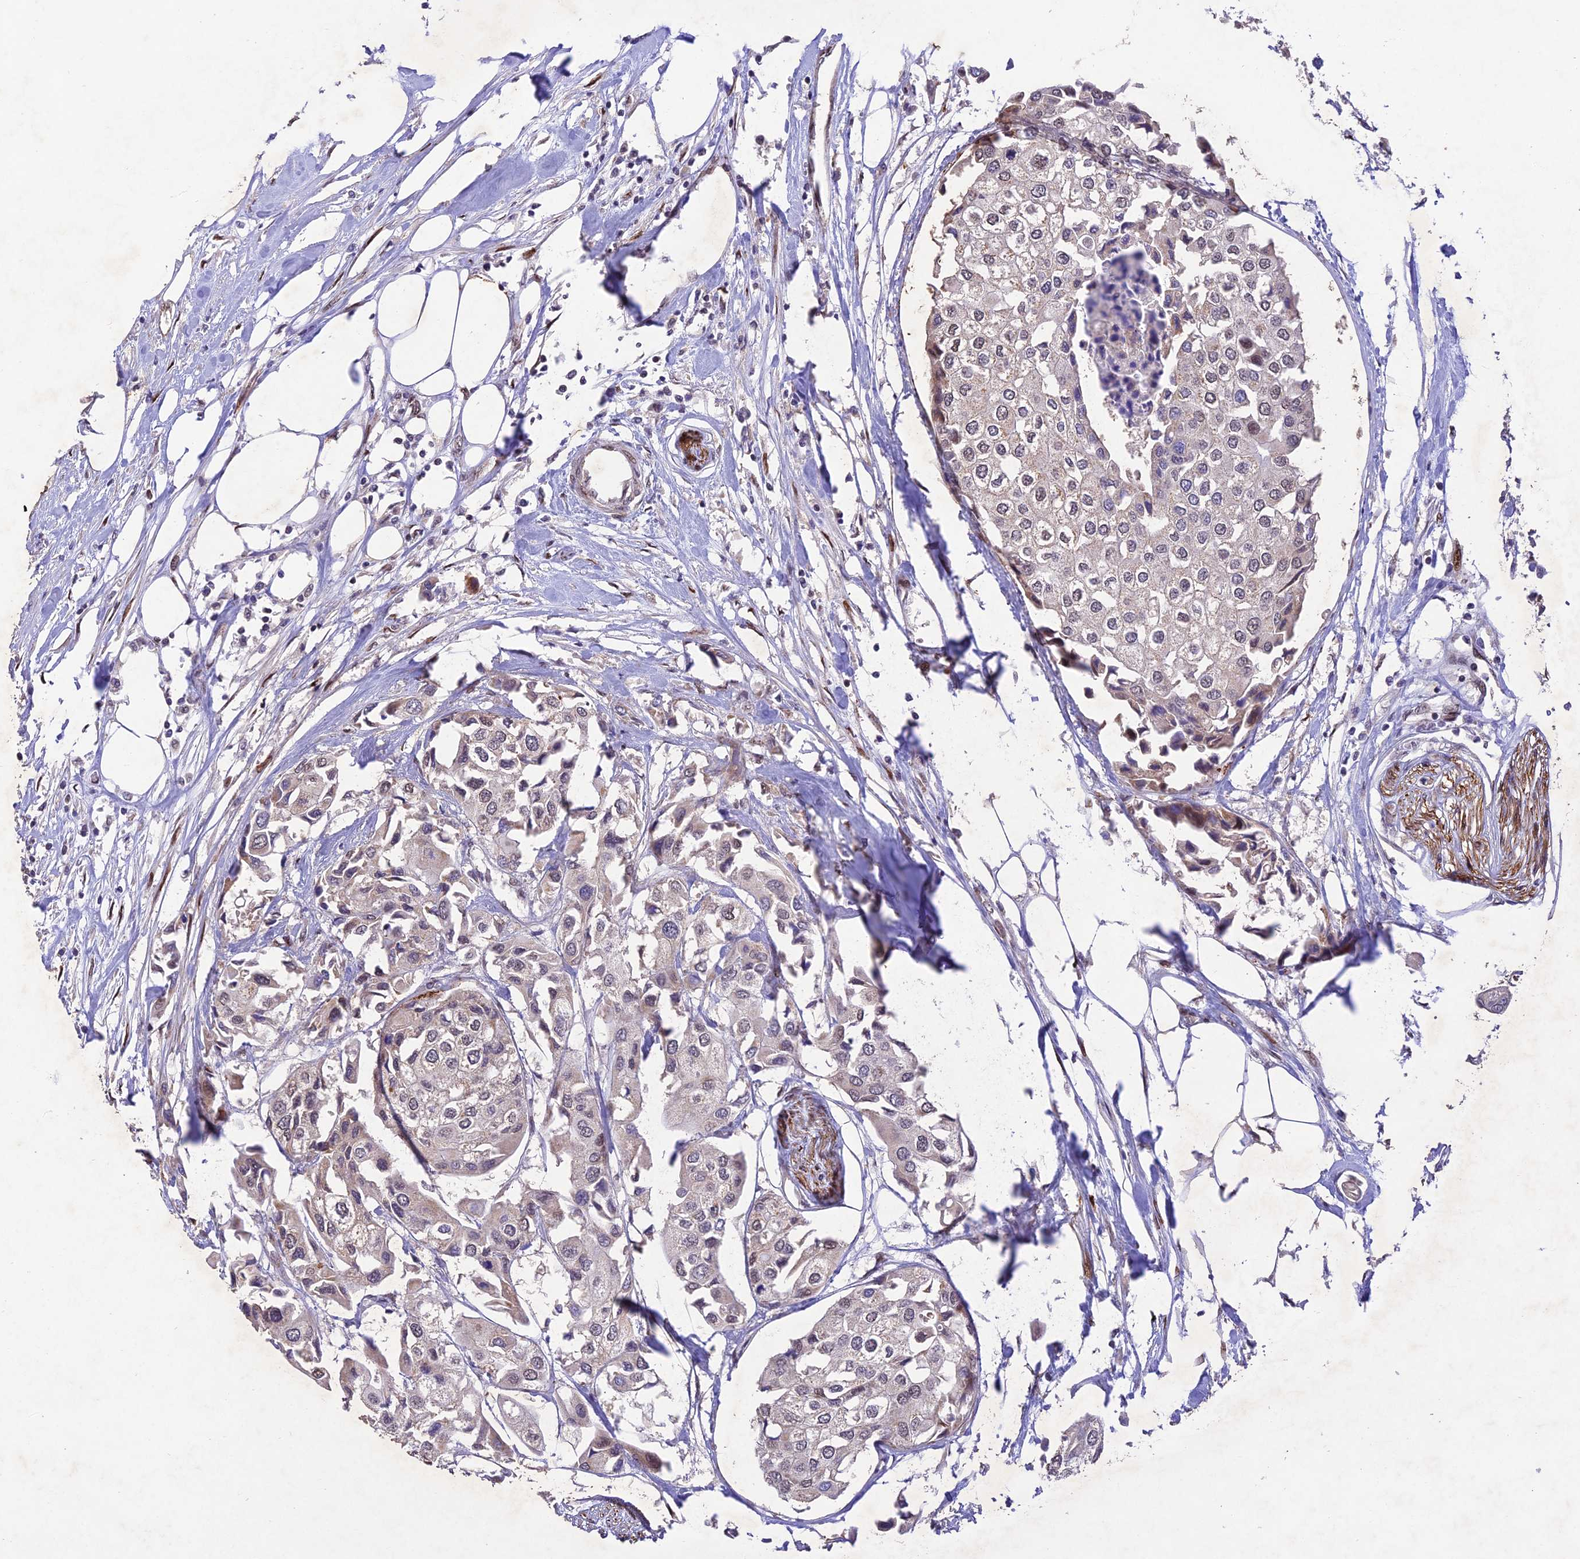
{"staining": {"intensity": "negative", "quantity": "none", "location": "none"}, "tissue": "urothelial cancer", "cell_type": "Tumor cells", "image_type": "cancer", "snomed": [{"axis": "morphology", "description": "Urothelial carcinoma, High grade"}, {"axis": "topography", "description": "Urinary bladder"}], "caption": "The photomicrograph demonstrates no staining of tumor cells in urothelial cancer.", "gene": "WDR55", "patient": {"sex": "male", "age": 64}}